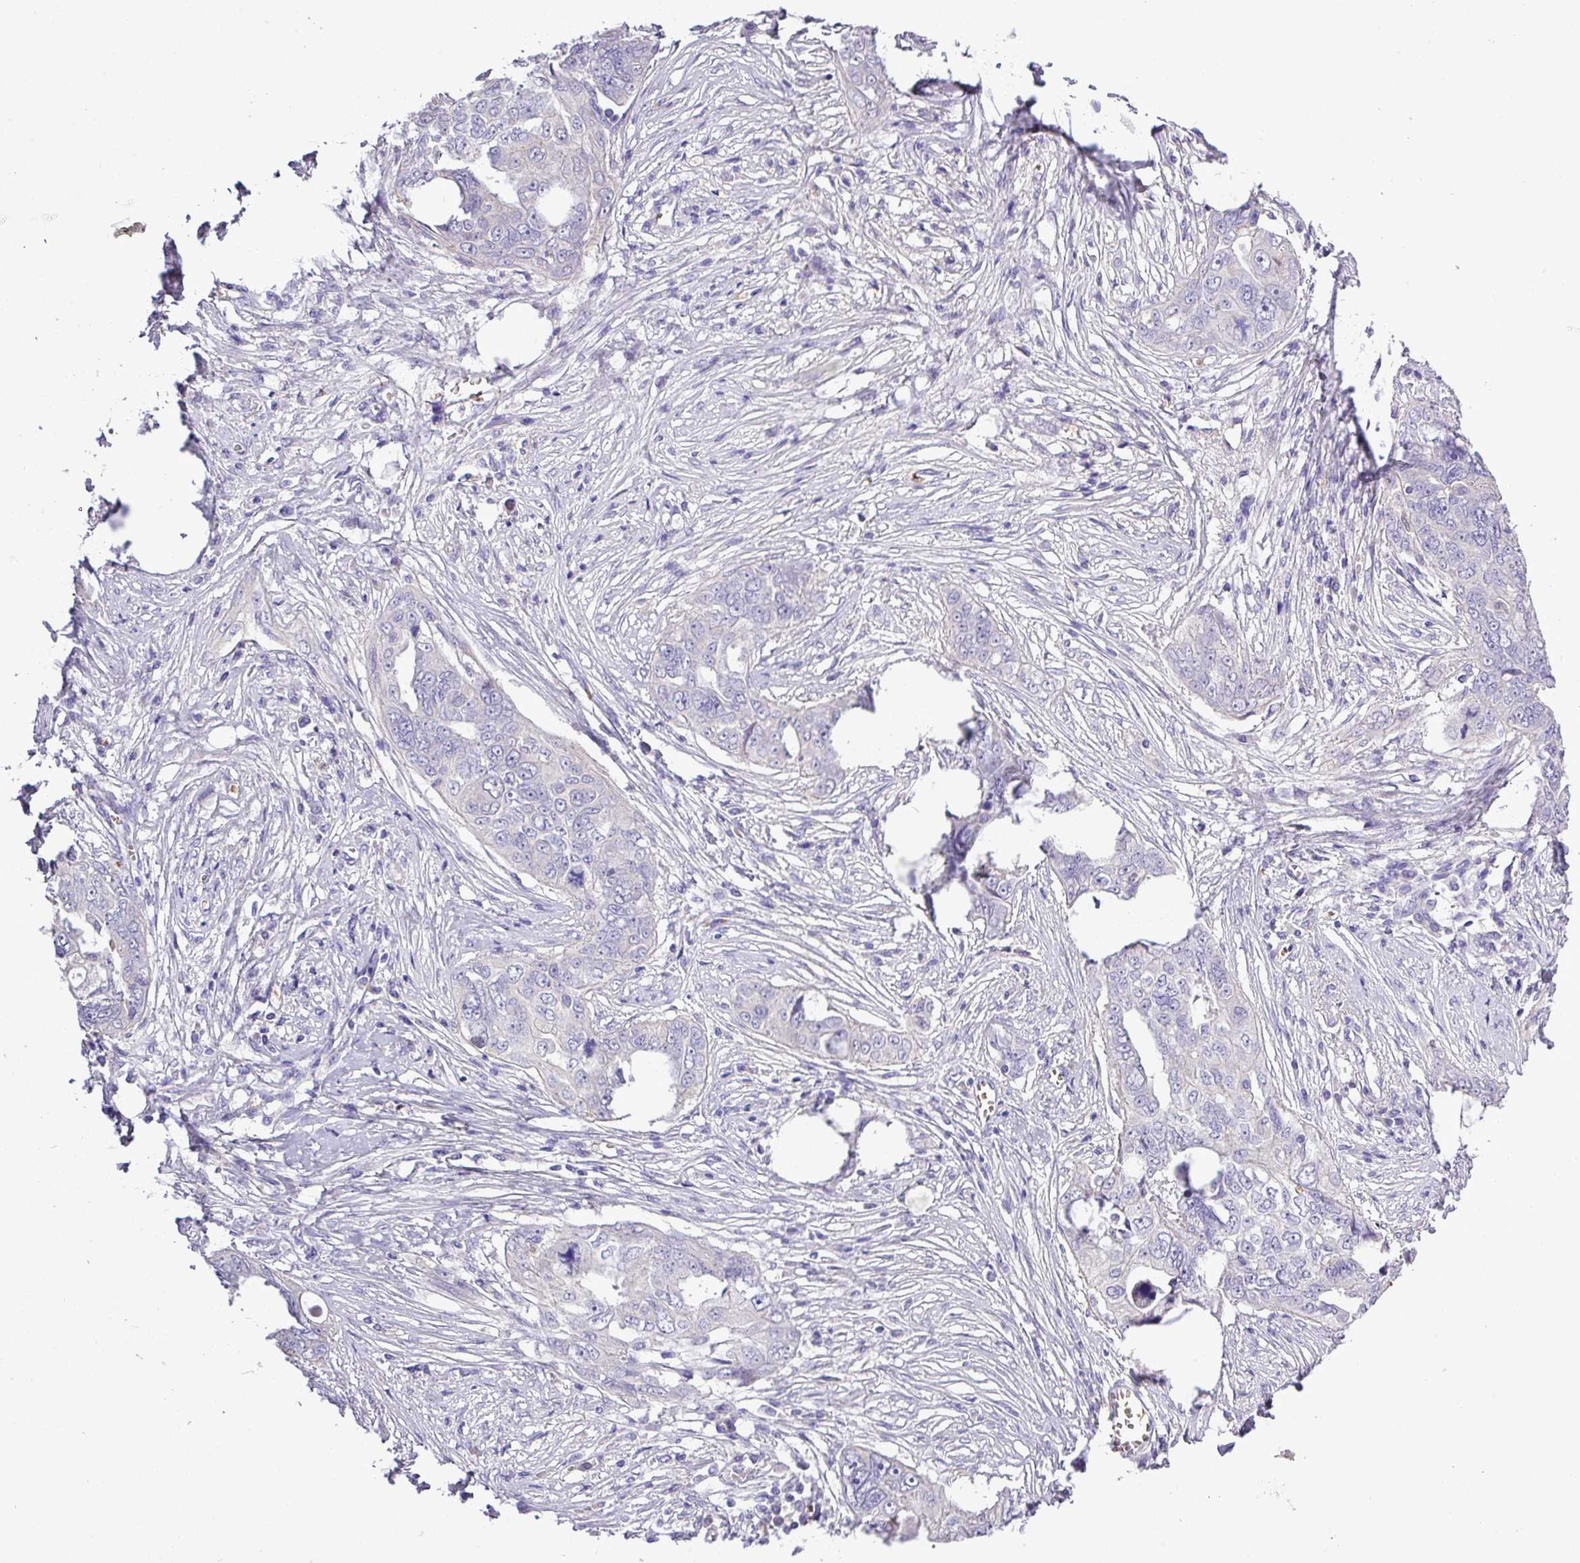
{"staining": {"intensity": "negative", "quantity": "none", "location": "none"}, "tissue": "ovarian cancer", "cell_type": "Tumor cells", "image_type": "cancer", "snomed": [{"axis": "morphology", "description": "Carcinoma, endometroid"}, {"axis": "topography", "description": "Ovary"}], "caption": "The immunohistochemistry histopathology image has no significant expression in tumor cells of ovarian cancer (endometroid carcinoma) tissue.", "gene": "MGAT4B", "patient": {"sex": "female", "age": 70}}